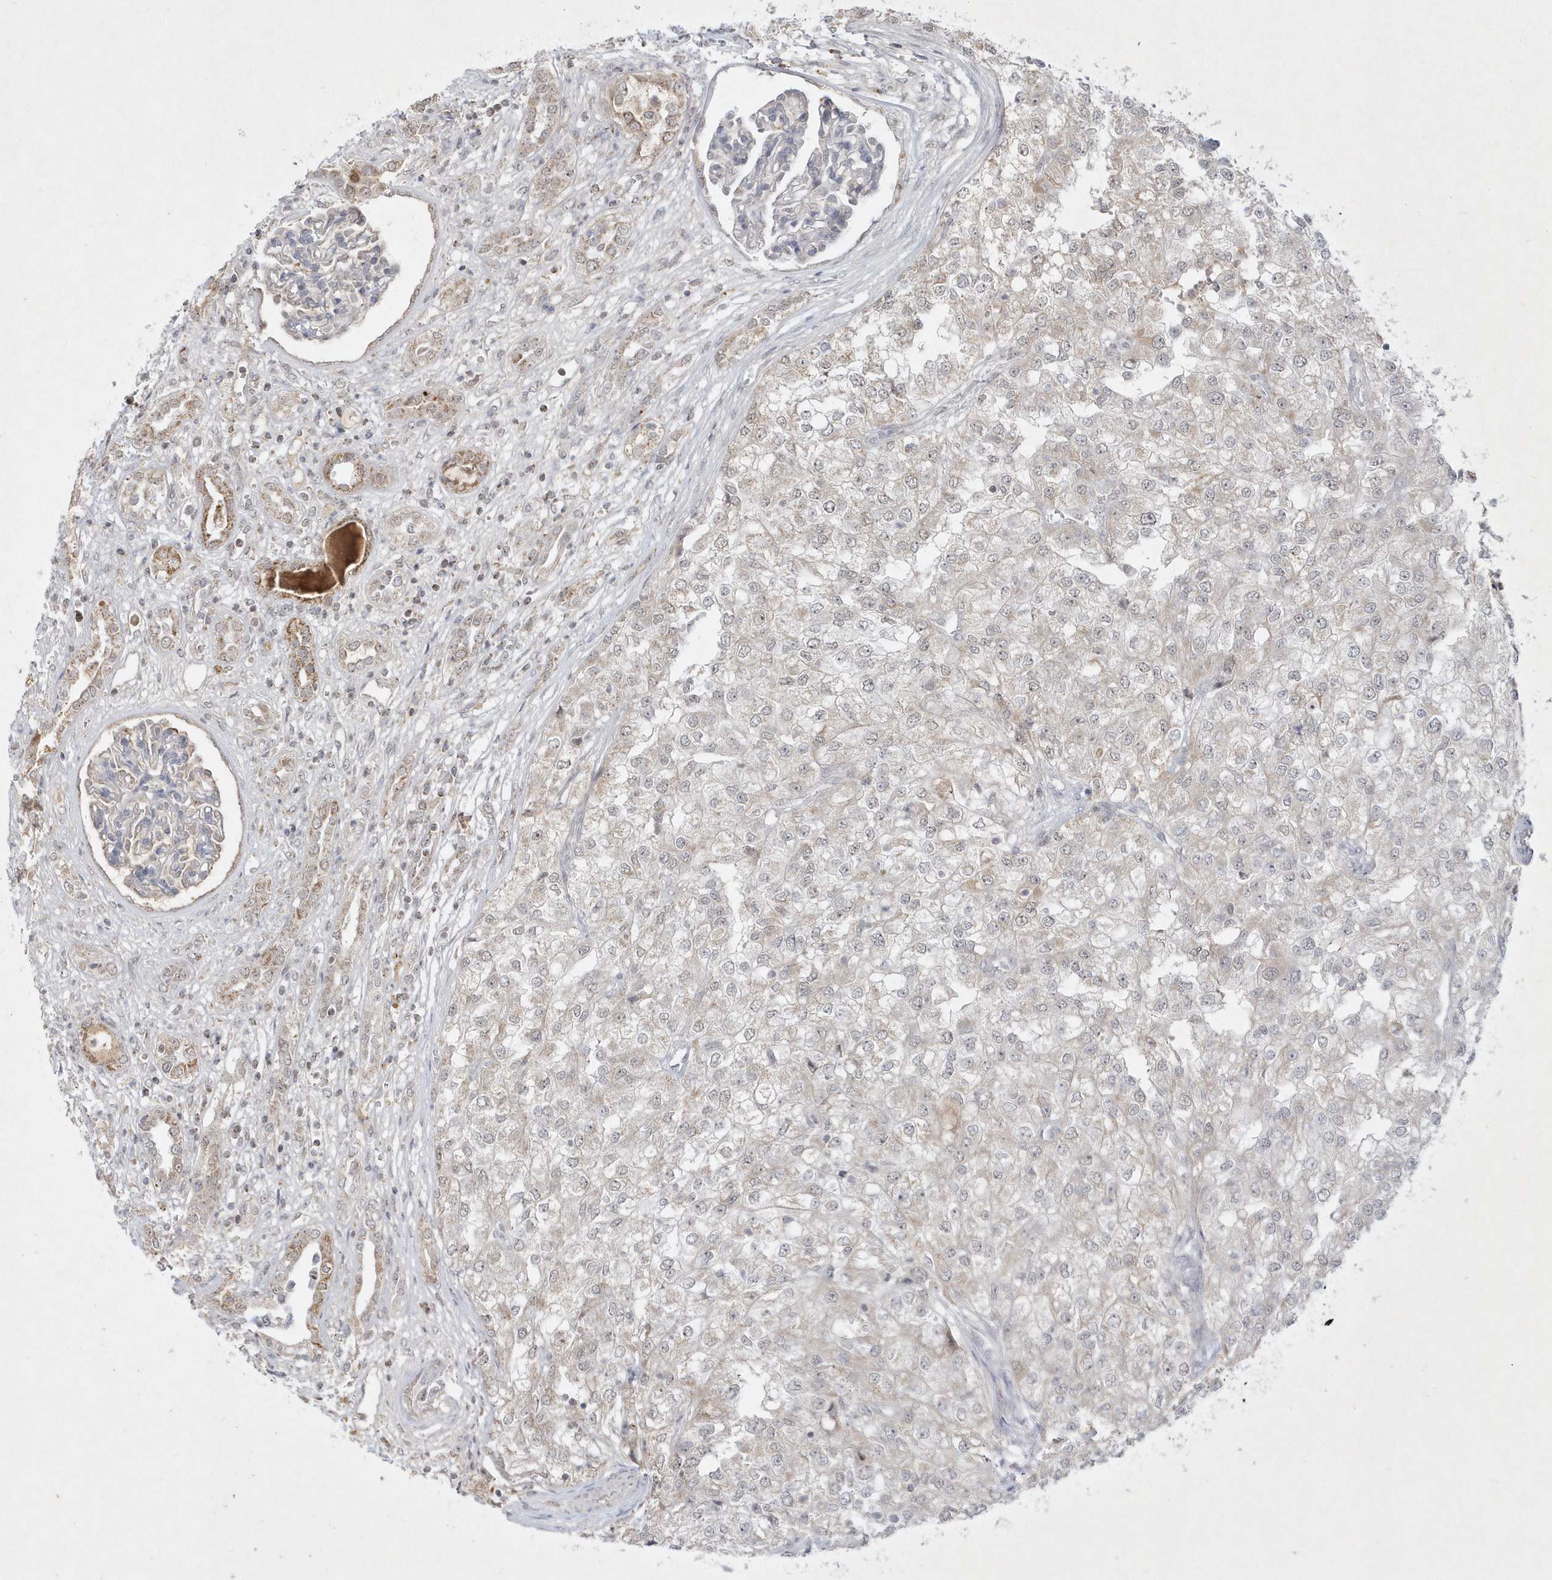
{"staining": {"intensity": "negative", "quantity": "none", "location": "none"}, "tissue": "renal cancer", "cell_type": "Tumor cells", "image_type": "cancer", "snomed": [{"axis": "morphology", "description": "Adenocarcinoma, NOS"}, {"axis": "topography", "description": "Kidney"}], "caption": "Renal adenocarcinoma was stained to show a protein in brown. There is no significant expression in tumor cells.", "gene": "CPSF3", "patient": {"sex": "female", "age": 54}}